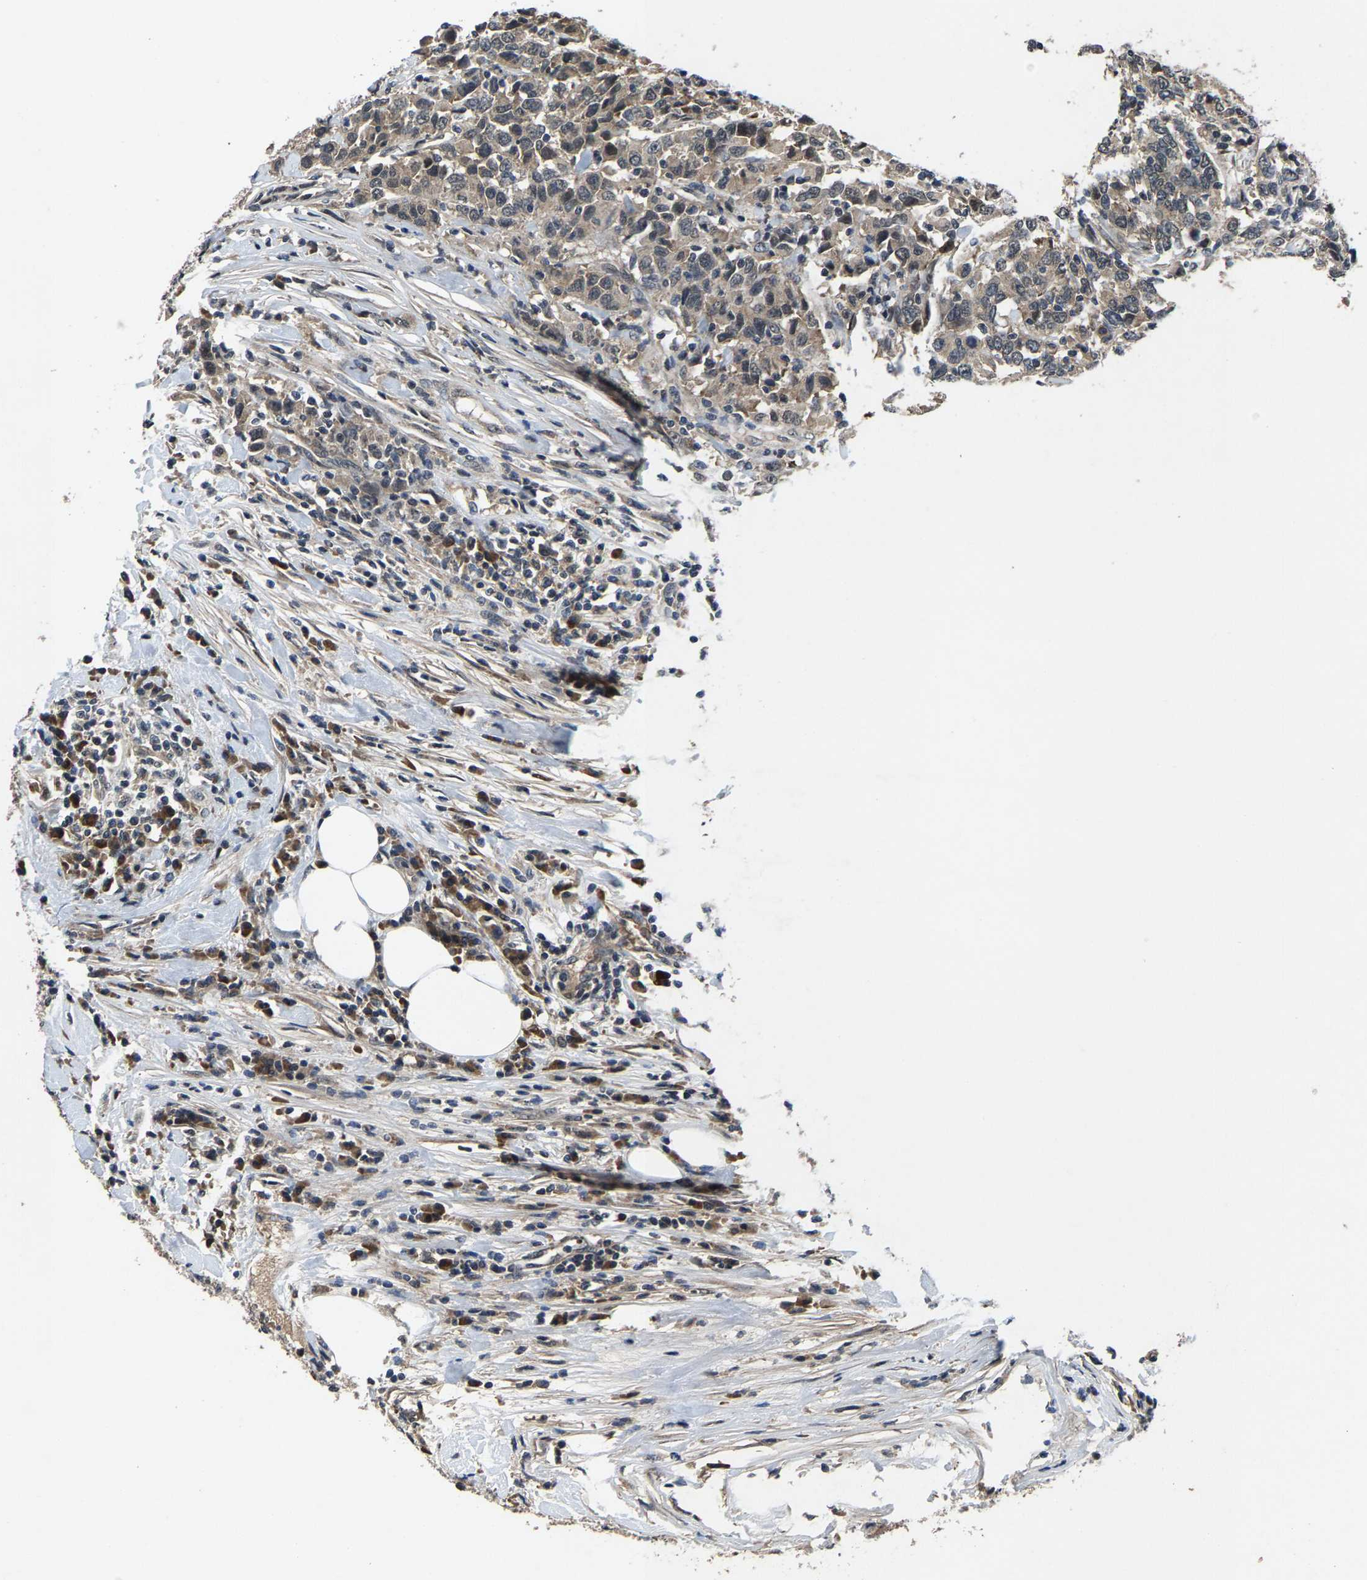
{"staining": {"intensity": "weak", "quantity": "<25%", "location": "cytoplasmic/membranous"}, "tissue": "urothelial cancer", "cell_type": "Tumor cells", "image_type": "cancer", "snomed": [{"axis": "morphology", "description": "Urothelial carcinoma, High grade"}, {"axis": "topography", "description": "Urinary bladder"}], "caption": "DAB immunohistochemical staining of human high-grade urothelial carcinoma shows no significant expression in tumor cells.", "gene": "HUWE1", "patient": {"sex": "male", "age": 61}}